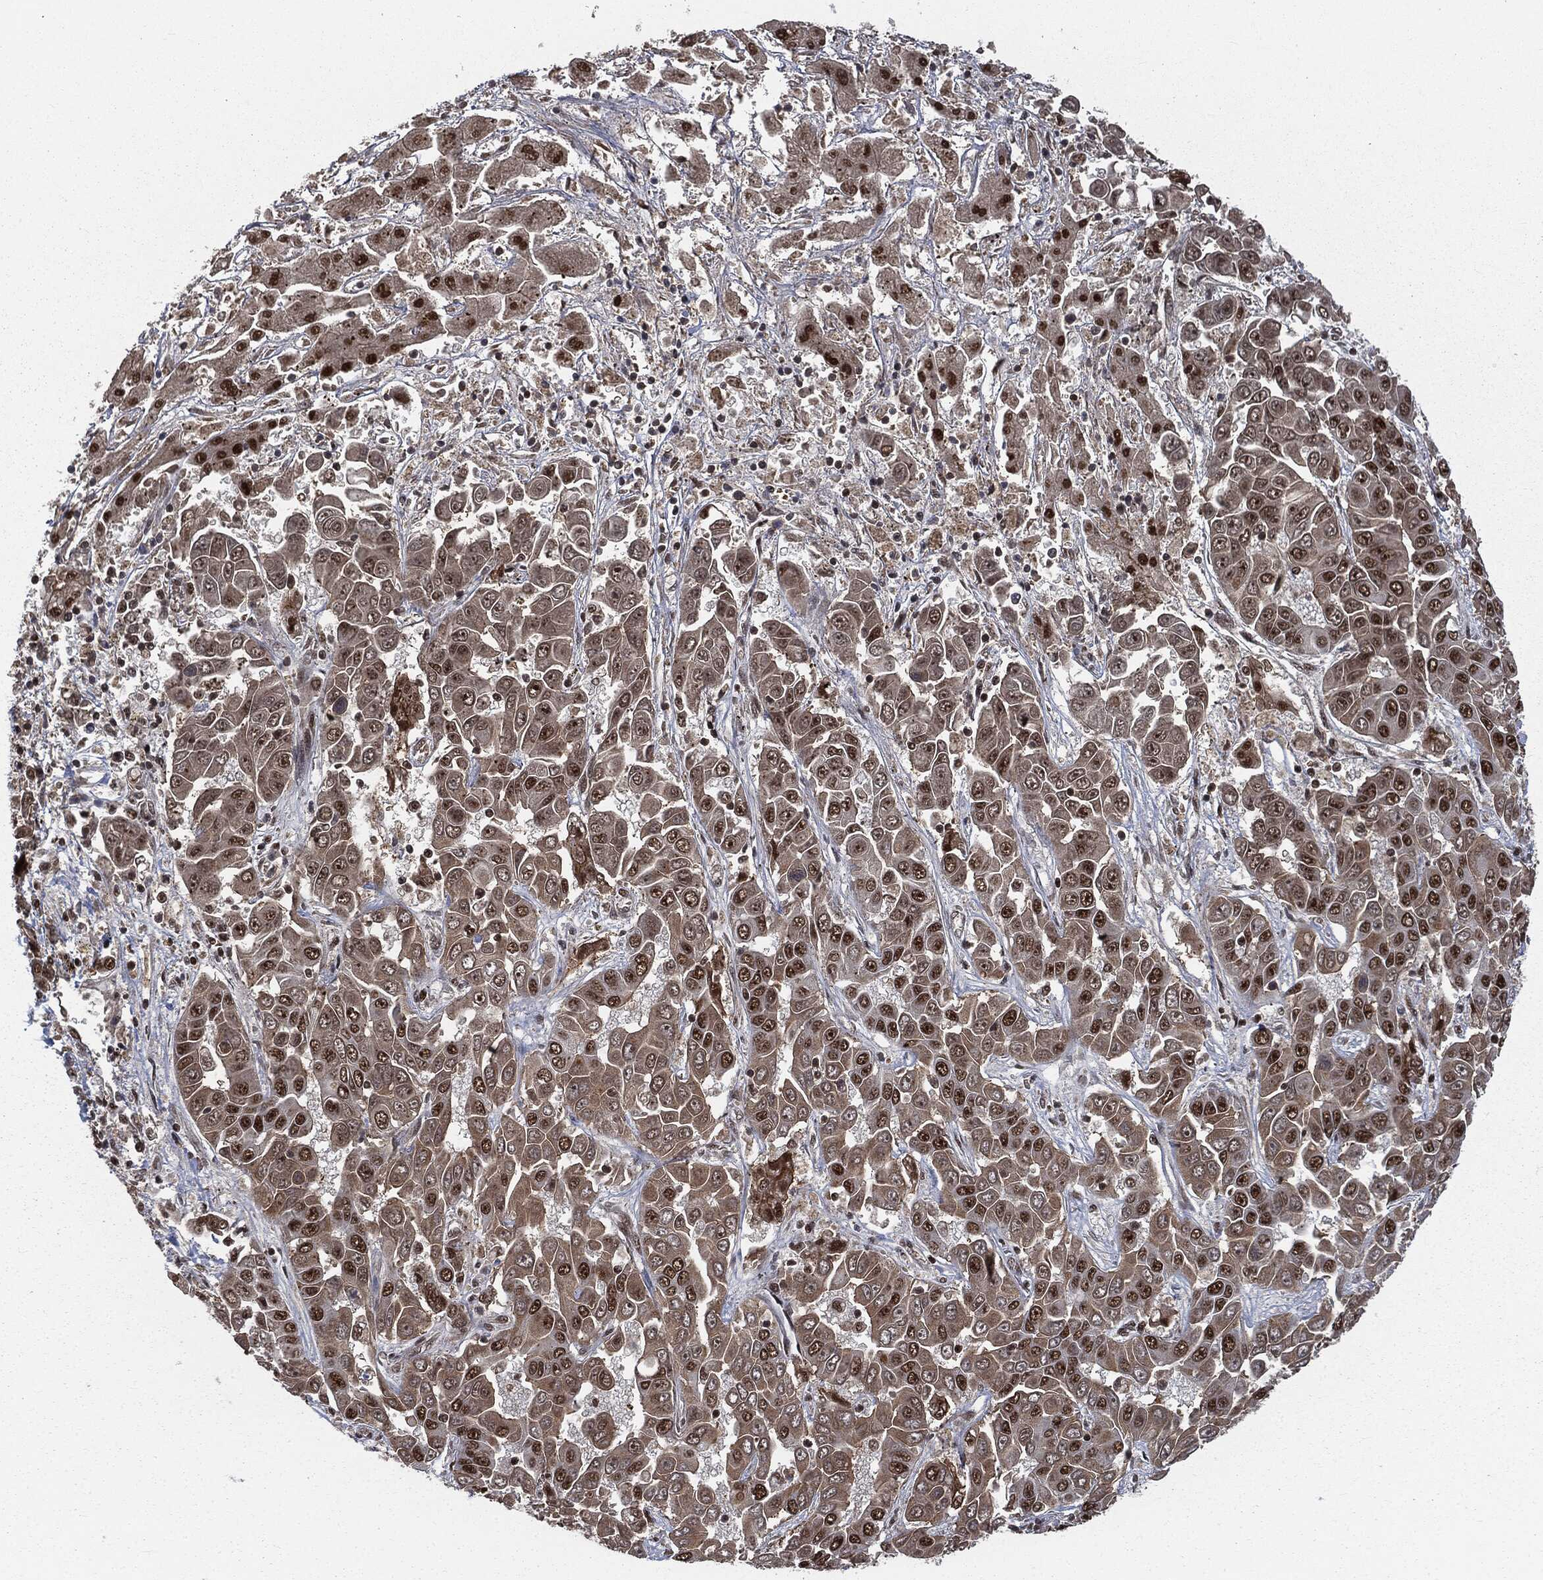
{"staining": {"intensity": "strong", "quantity": "25%-75%", "location": "nuclear"}, "tissue": "liver cancer", "cell_type": "Tumor cells", "image_type": "cancer", "snomed": [{"axis": "morphology", "description": "Cholangiocarcinoma"}, {"axis": "topography", "description": "Liver"}], "caption": "Tumor cells exhibit high levels of strong nuclear expression in about 25%-75% of cells in liver cancer (cholangiocarcinoma).", "gene": "DPH2", "patient": {"sex": "female", "age": 52}}